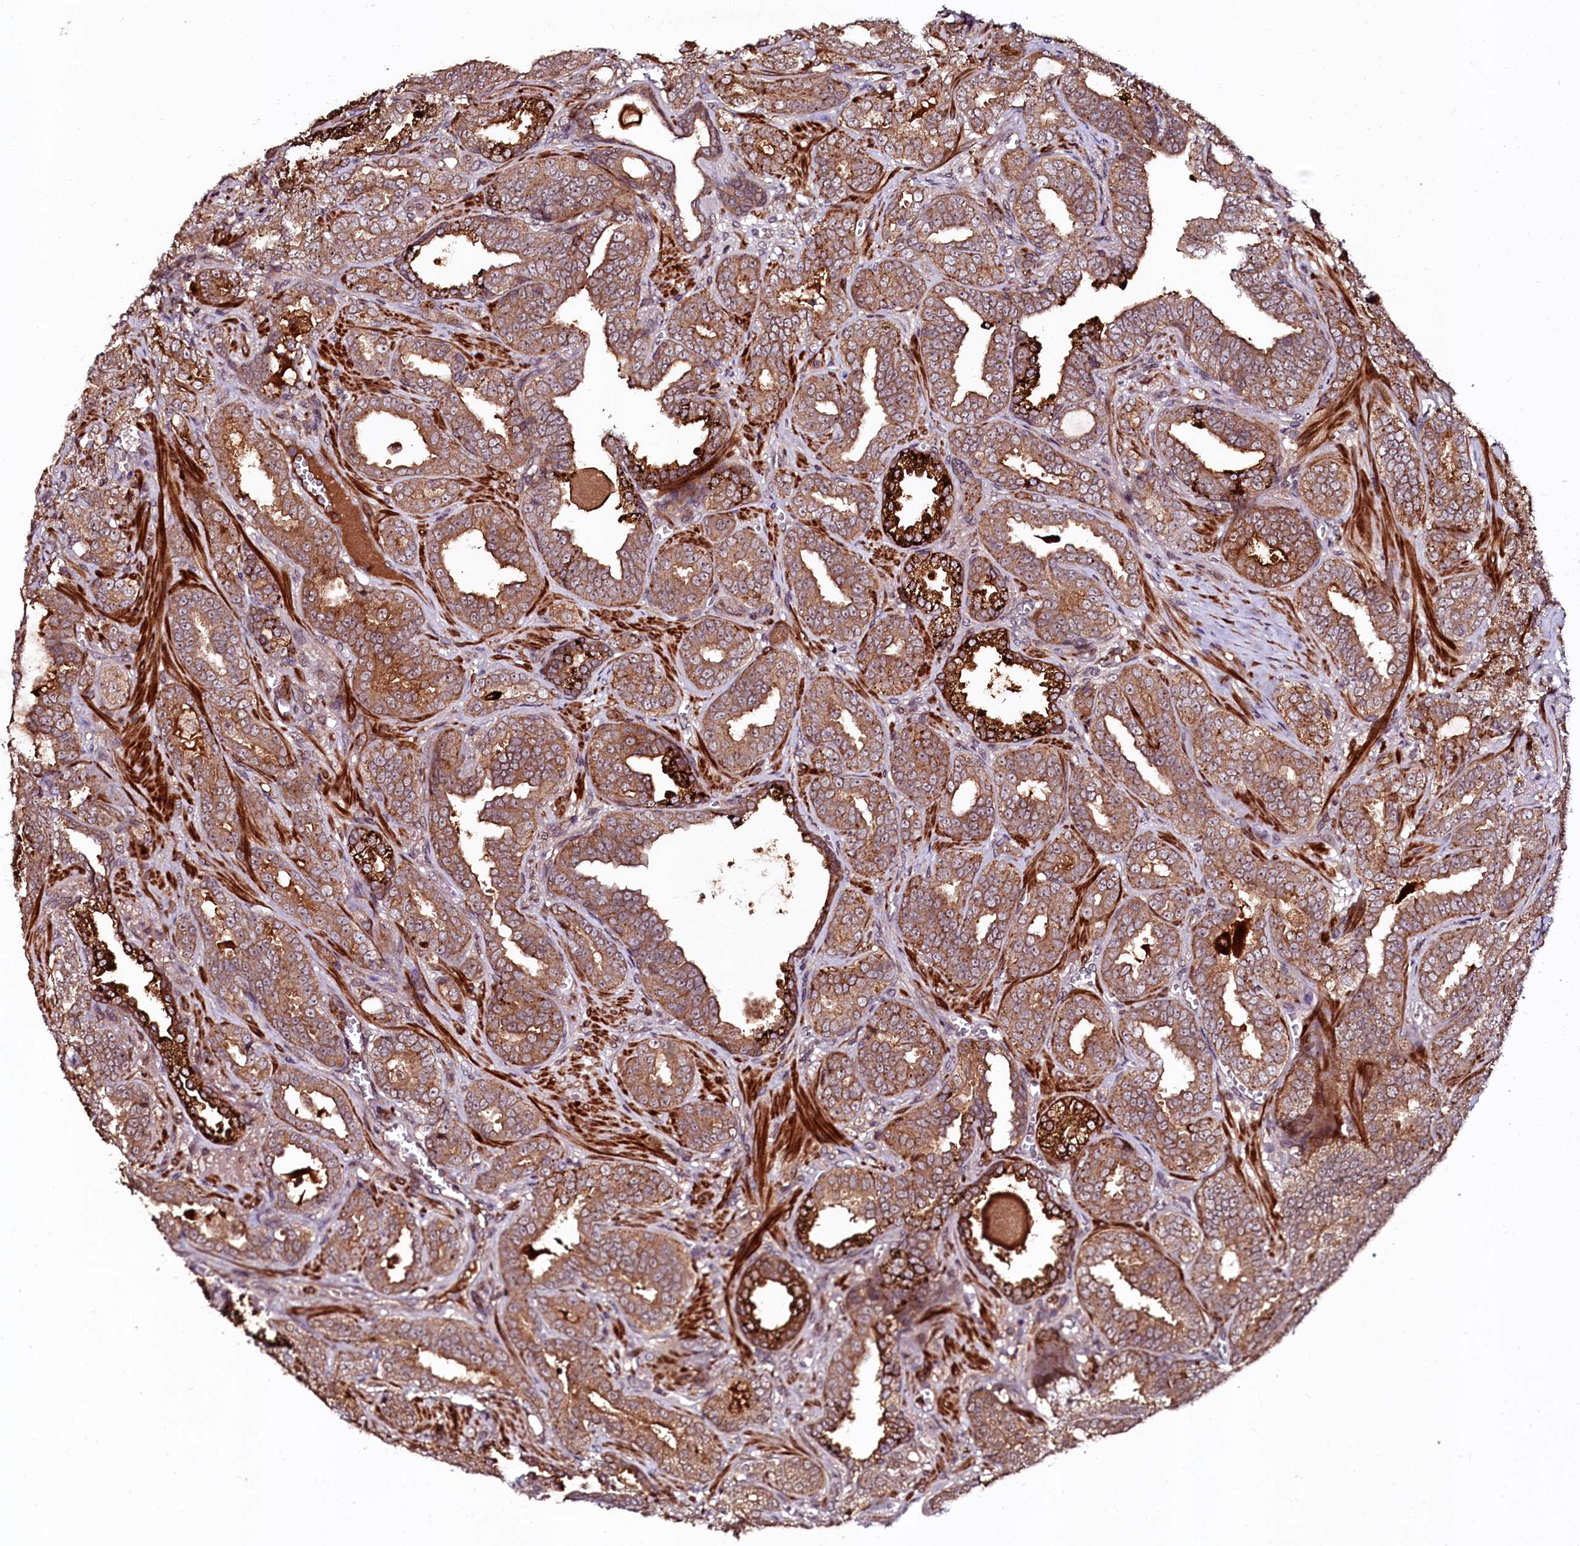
{"staining": {"intensity": "moderate", "quantity": ">75%", "location": "cytoplasmic/membranous"}, "tissue": "prostate cancer", "cell_type": "Tumor cells", "image_type": "cancer", "snomed": [{"axis": "morphology", "description": "Adenocarcinoma, High grade"}, {"axis": "topography", "description": "Prostate and seminal vesicle, NOS"}], "caption": "Immunohistochemistry photomicrograph of neoplastic tissue: human prostate cancer stained using immunohistochemistry (IHC) reveals medium levels of moderate protein expression localized specifically in the cytoplasmic/membranous of tumor cells, appearing as a cytoplasmic/membranous brown color.", "gene": "N4BP1", "patient": {"sex": "male", "age": 67}}